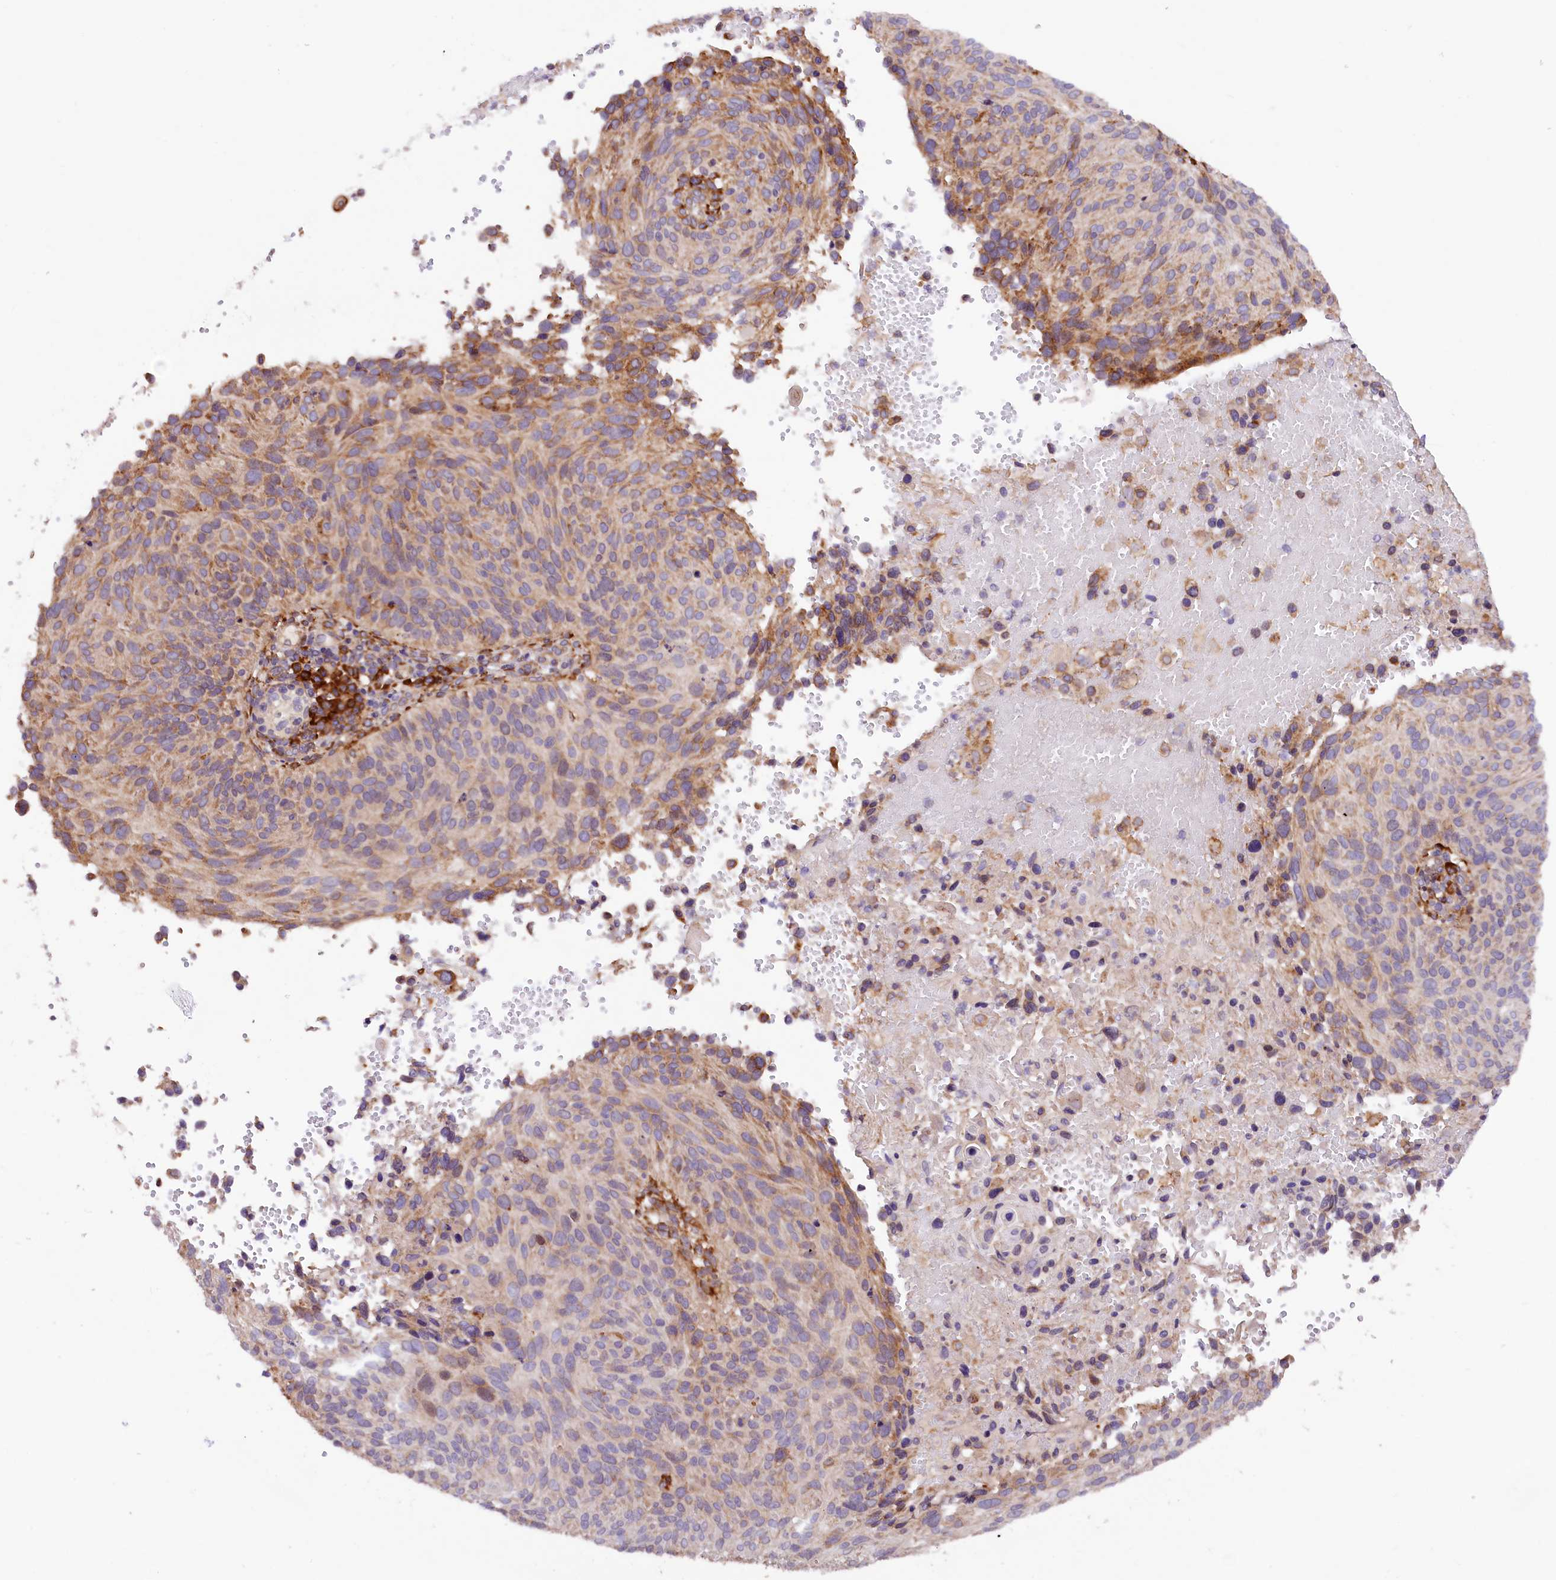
{"staining": {"intensity": "moderate", "quantity": ">75%", "location": "cytoplasmic/membranous"}, "tissue": "cervical cancer", "cell_type": "Tumor cells", "image_type": "cancer", "snomed": [{"axis": "morphology", "description": "Squamous cell carcinoma, NOS"}, {"axis": "topography", "description": "Cervix"}], "caption": "Squamous cell carcinoma (cervical) stained with IHC exhibits moderate cytoplasmic/membranous expression in about >75% of tumor cells. (DAB (3,3'-diaminobenzidine) IHC with brightfield microscopy, high magnification).", "gene": "SSC5D", "patient": {"sex": "female", "age": 74}}